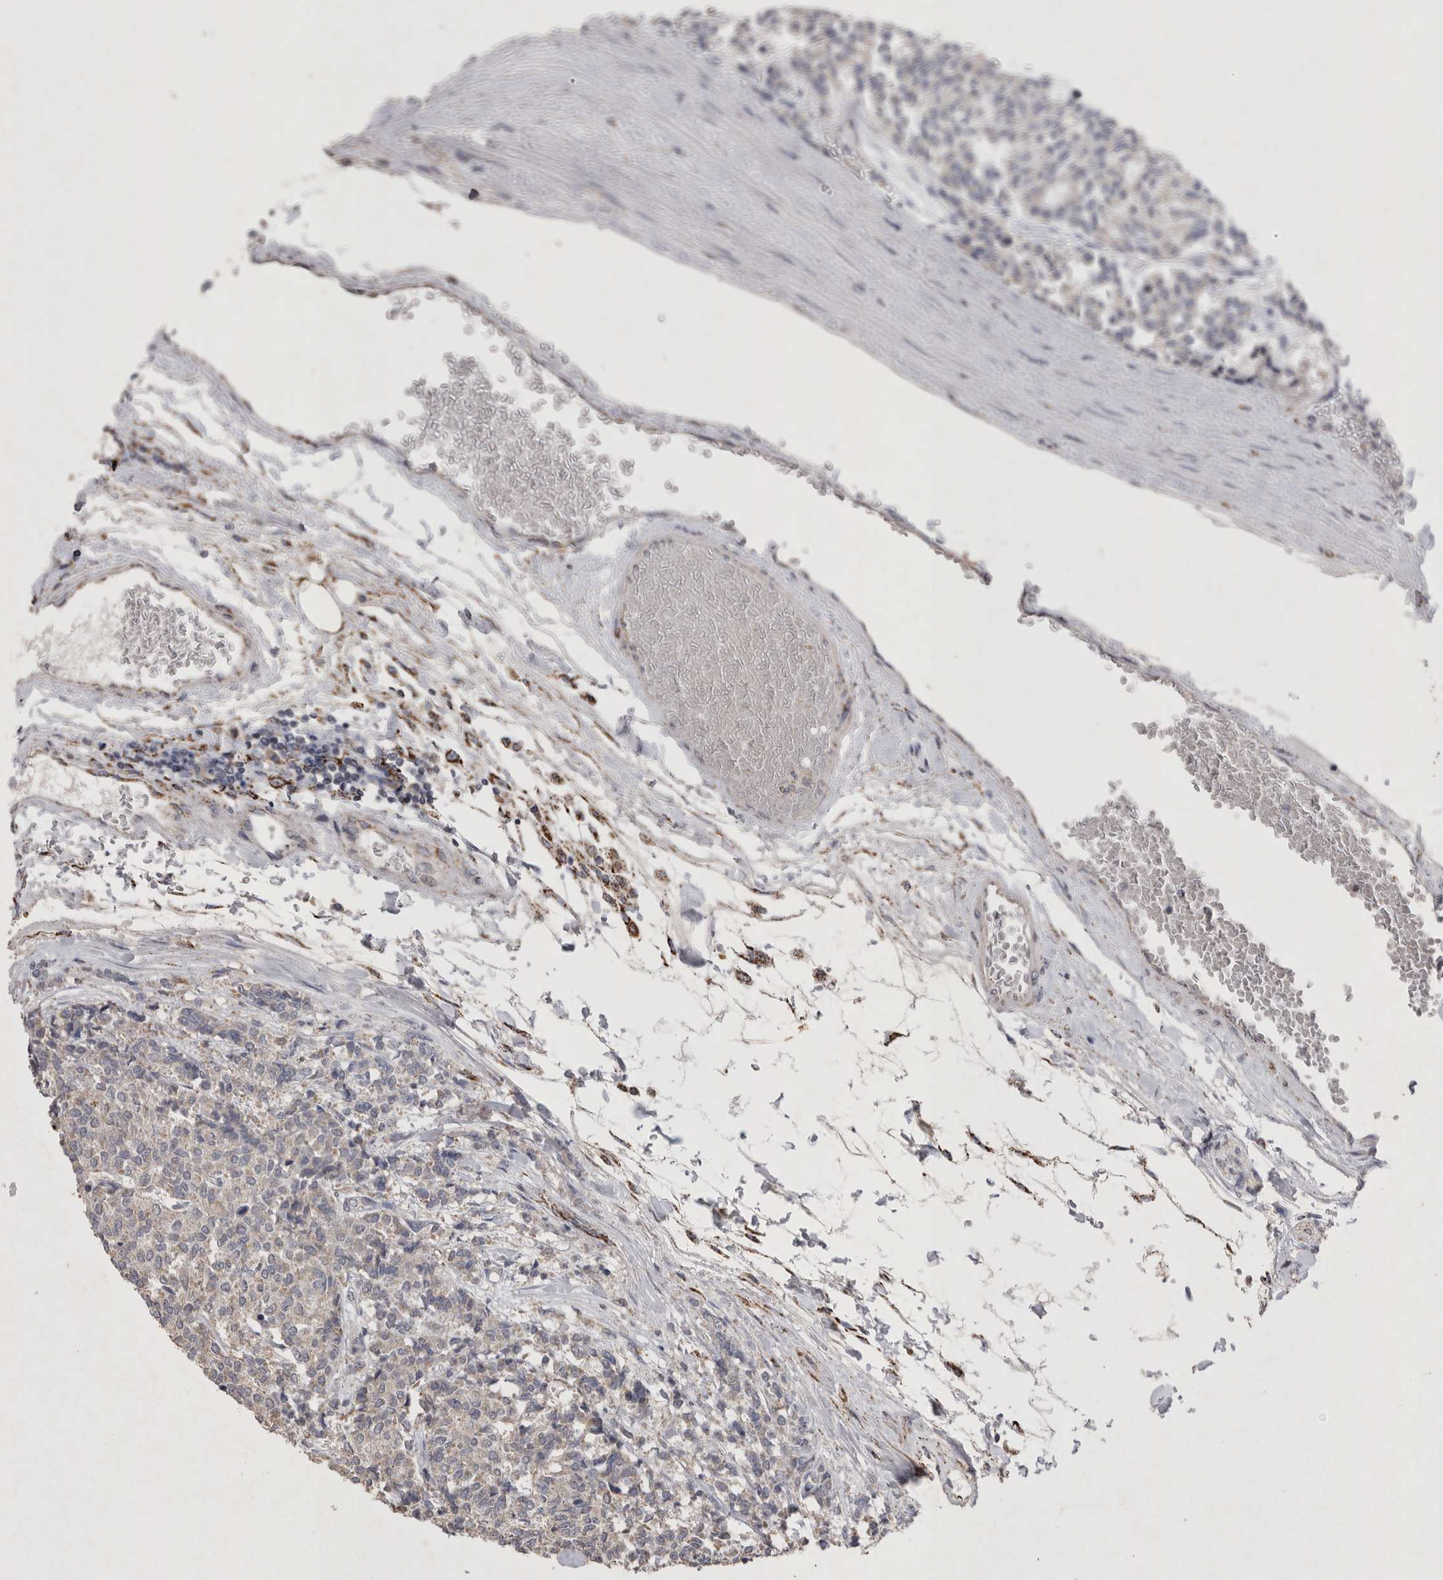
{"staining": {"intensity": "weak", "quantity": "<25%", "location": "cytoplasmic/membranous"}, "tissue": "carcinoid", "cell_type": "Tumor cells", "image_type": "cancer", "snomed": [{"axis": "morphology", "description": "Carcinoid, malignant, NOS"}, {"axis": "topography", "description": "Pancreas"}], "caption": "Human carcinoid (malignant) stained for a protein using immunohistochemistry (IHC) shows no positivity in tumor cells.", "gene": "DKK3", "patient": {"sex": "female", "age": 54}}